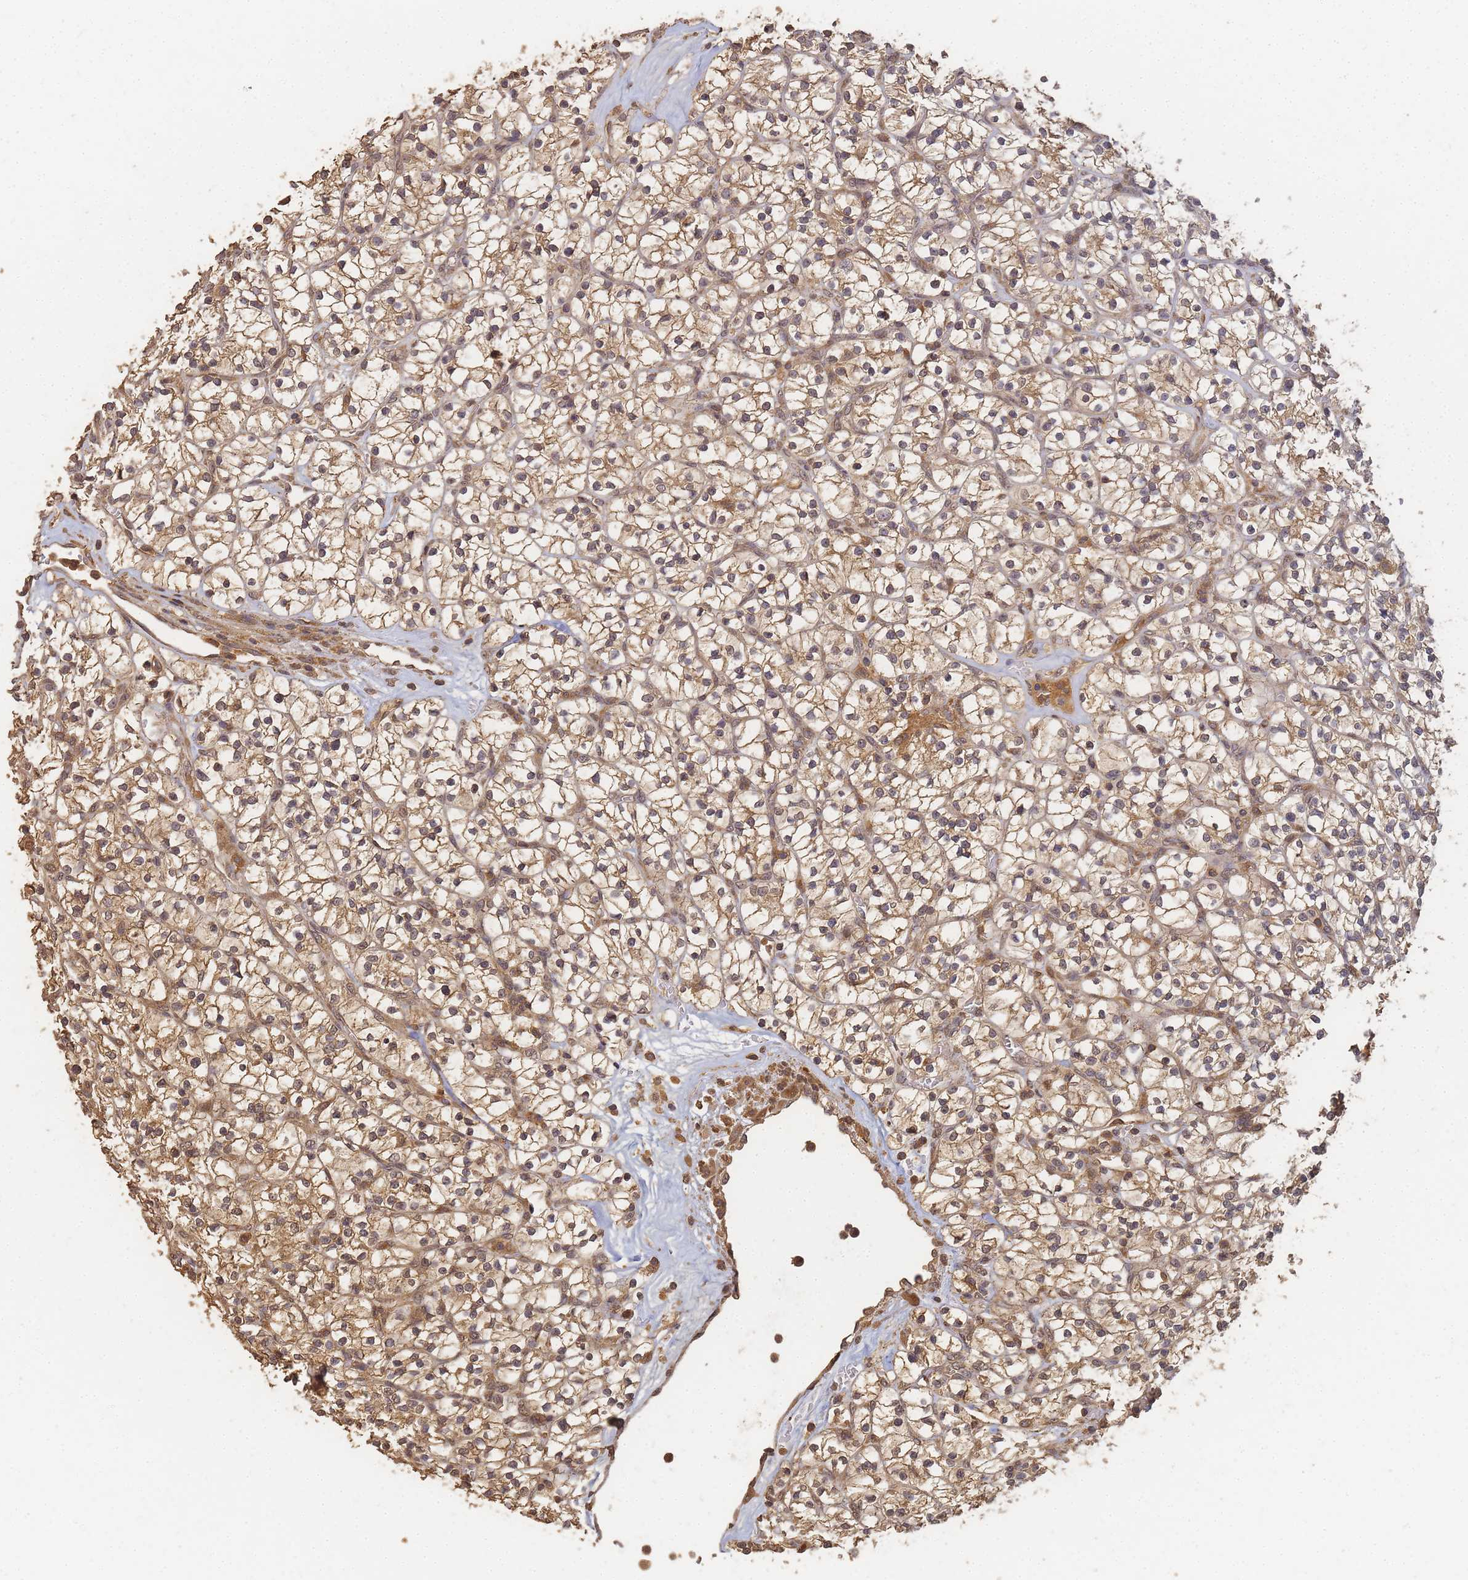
{"staining": {"intensity": "moderate", "quantity": ">75%", "location": "cytoplasmic/membranous"}, "tissue": "renal cancer", "cell_type": "Tumor cells", "image_type": "cancer", "snomed": [{"axis": "morphology", "description": "Adenocarcinoma, NOS"}, {"axis": "topography", "description": "Kidney"}], "caption": "Adenocarcinoma (renal) stained with IHC demonstrates moderate cytoplasmic/membranous staining in approximately >75% of tumor cells. (Stains: DAB in brown, nuclei in blue, Microscopy: brightfield microscopy at high magnification).", "gene": "ALKBH1", "patient": {"sex": "female", "age": 64}}